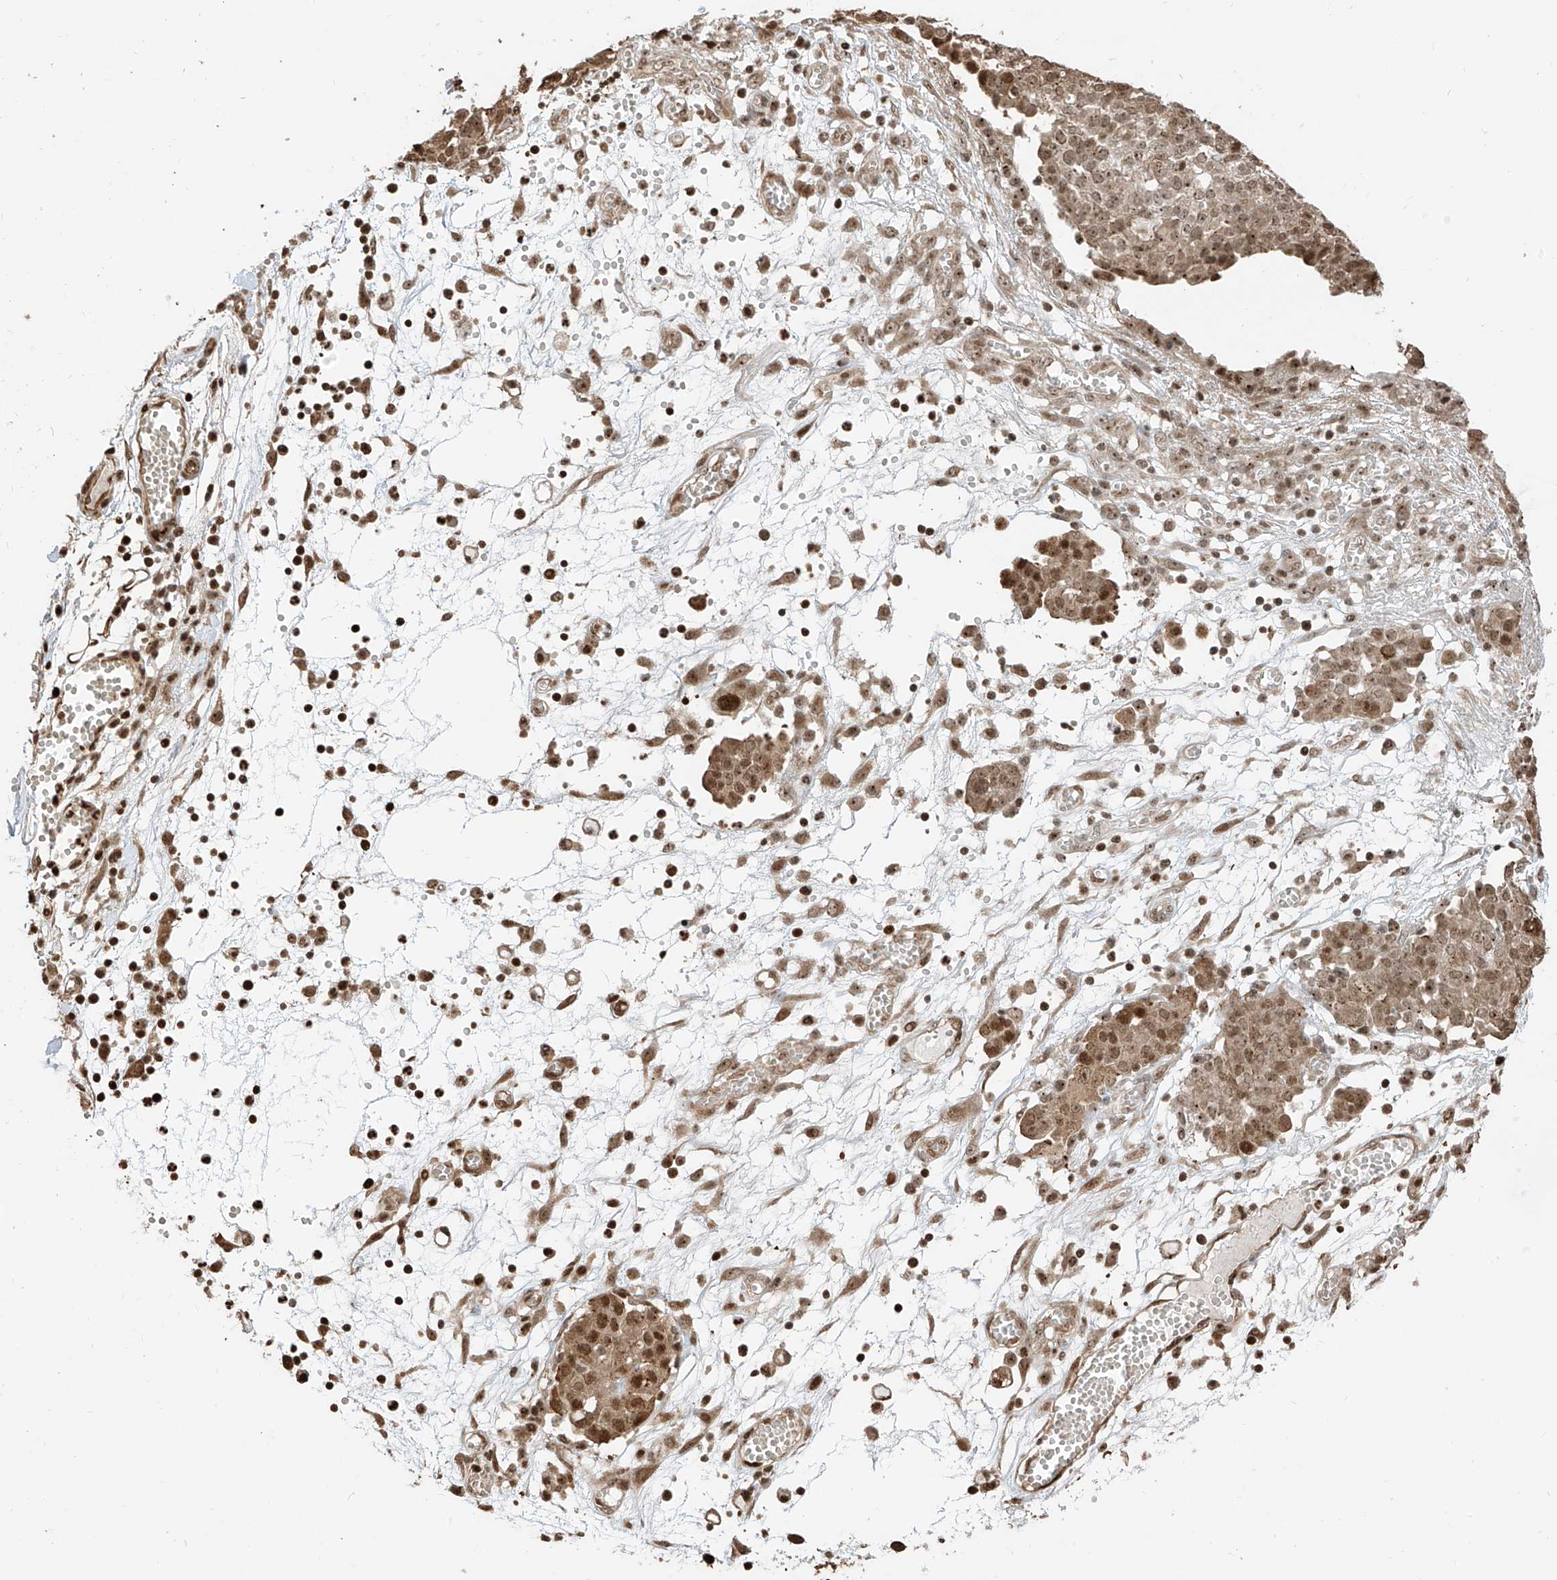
{"staining": {"intensity": "moderate", "quantity": ">75%", "location": "cytoplasmic/membranous,nuclear"}, "tissue": "ovarian cancer", "cell_type": "Tumor cells", "image_type": "cancer", "snomed": [{"axis": "morphology", "description": "Cystadenocarcinoma, serous, NOS"}, {"axis": "topography", "description": "Soft tissue"}, {"axis": "topography", "description": "Ovary"}], "caption": "Ovarian cancer stained for a protein (brown) displays moderate cytoplasmic/membranous and nuclear positive expression in about >75% of tumor cells.", "gene": "VMP1", "patient": {"sex": "female", "age": 57}}